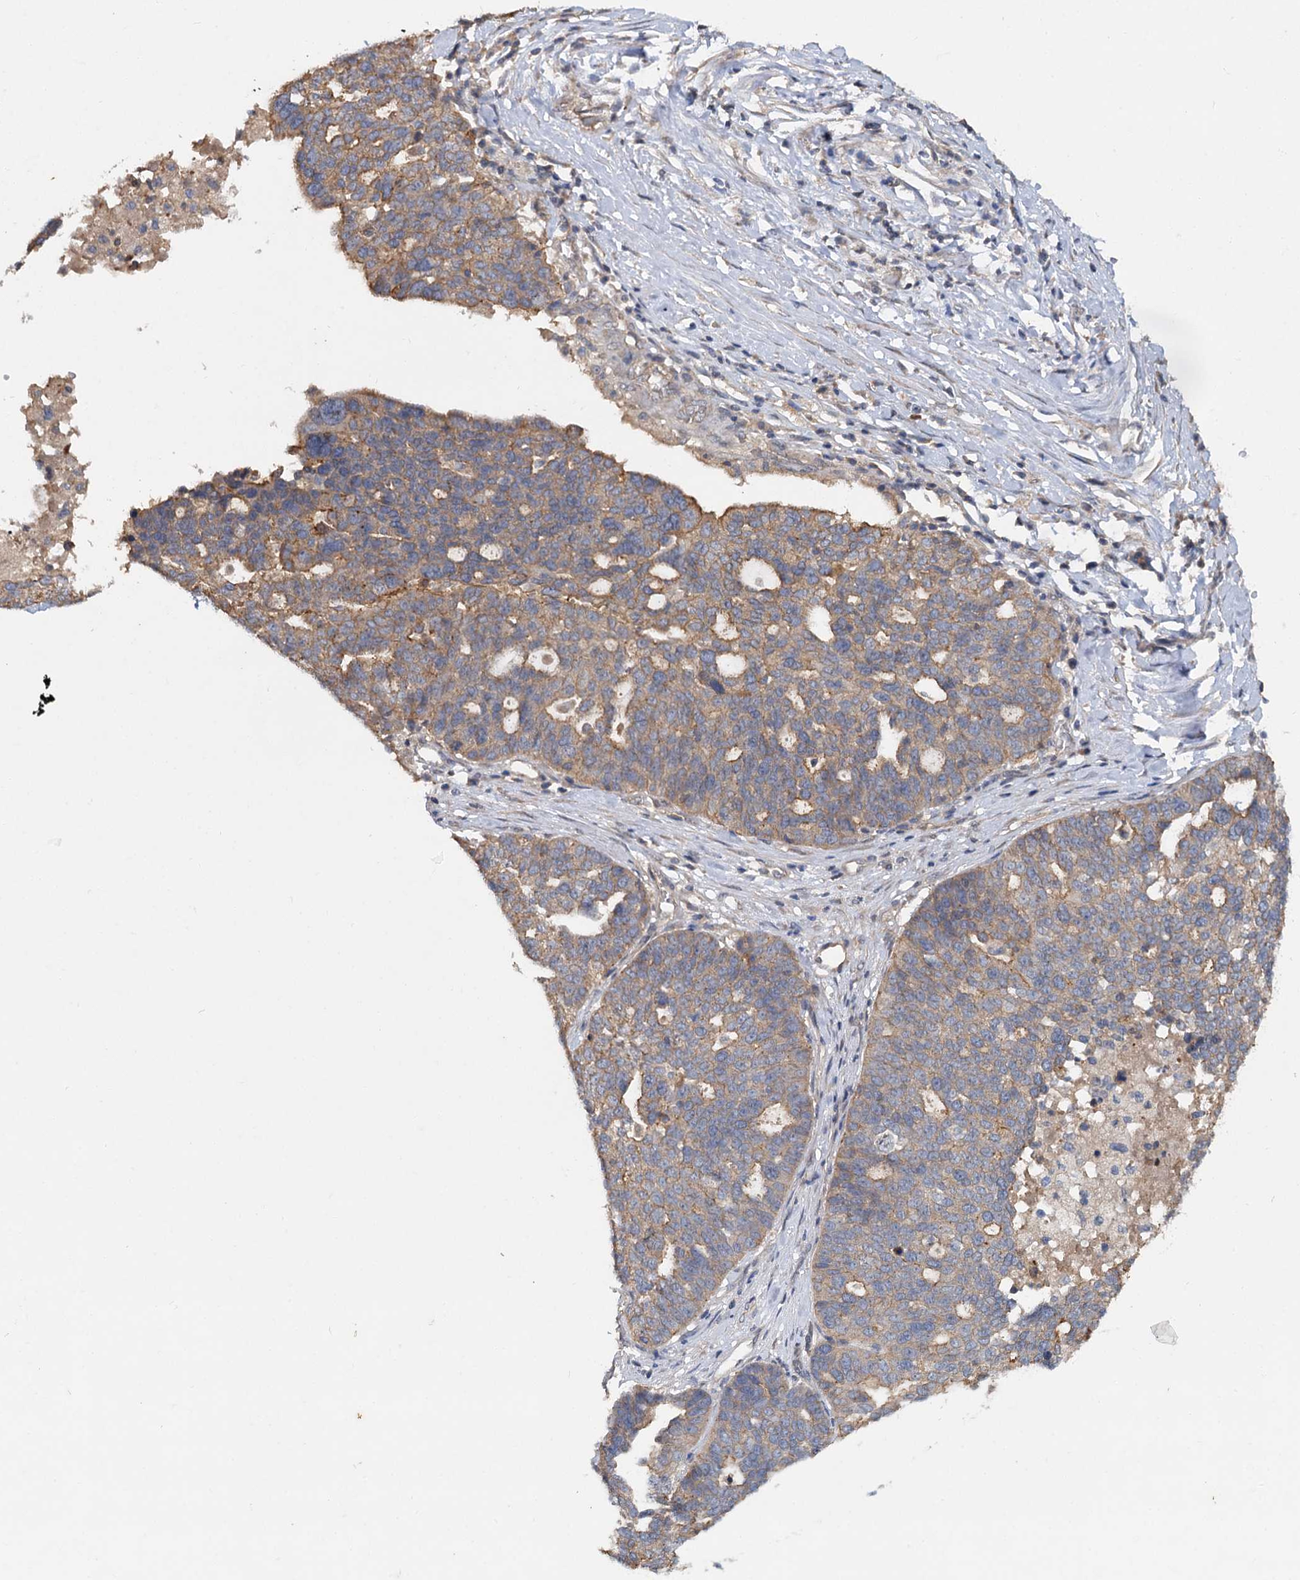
{"staining": {"intensity": "moderate", "quantity": ">75%", "location": "cytoplasmic/membranous"}, "tissue": "ovarian cancer", "cell_type": "Tumor cells", "image_type": "cancer", "snomed": [{"axis": "morphology", "description": "Cystadenocarcinoma, serous, NOS"}, {"axis": "topography", "description": "Ovary"}], "caption": "Immunohistochemical staining of human ovarian cancer (serous cystadenocarcinoma) demonstrates medium levels of moderate cytoplasmic/membranous expression in approximately >75% of tumor cells.", "gene": "ZNF324", "patient": {"sex": "female", "age": 59}}